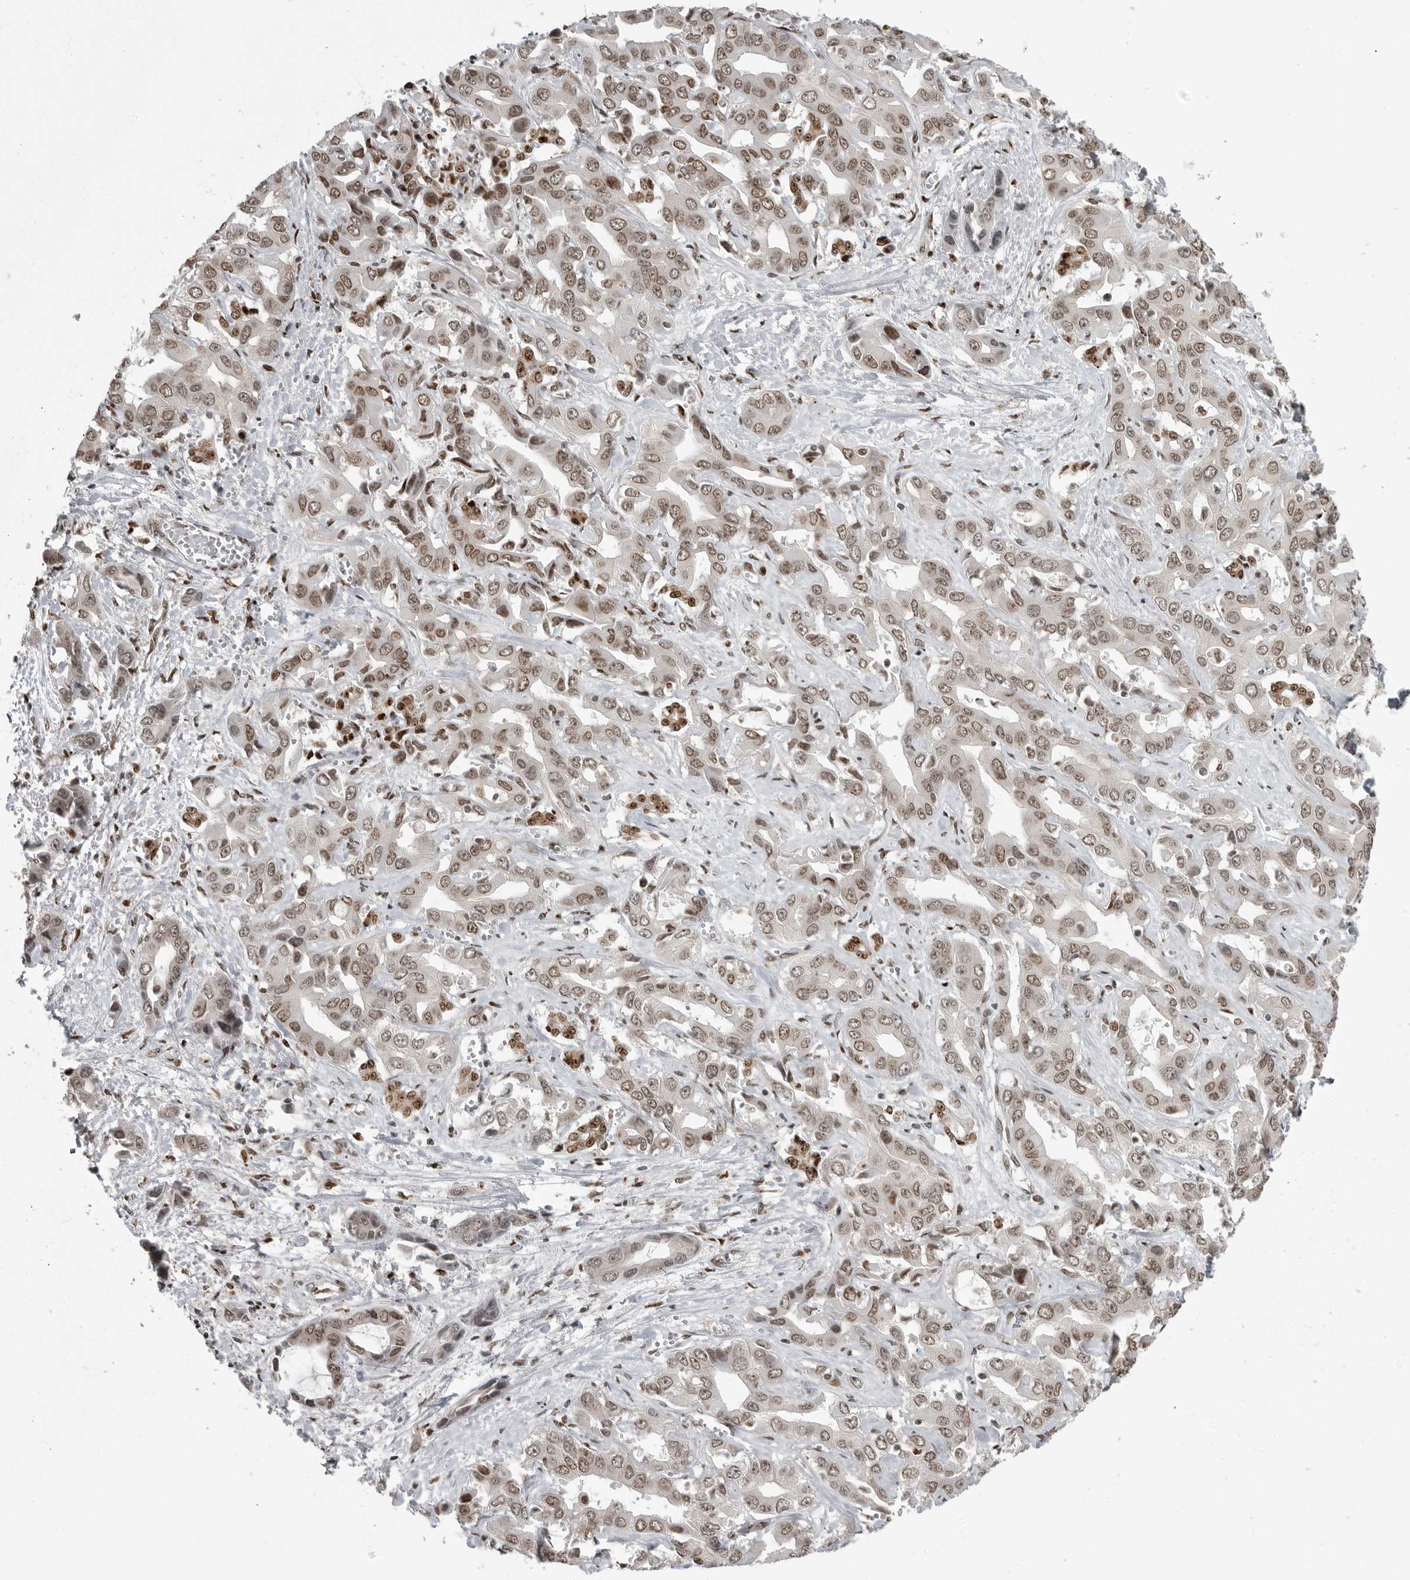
{"staining": {"intensity": "moderate", "quantity": ">75%", "location": "nuclear"}, "tissue": "liver cancer", "cell_type": "Tumor cells", "image_type": "cancer", "snomed": [{"axis": "morphology", "description": "Cholangiocarcinoma"}, {"axis": "topography", "description": "Liver"}], "caption": "Brown immunohistochemical staining in human liver cholangiocarcinoma shows moderate nuclear expression in about >75% of tumor cells. (DAB (3,3'-diaminobenzidine) IHC, brown staining for protein, blue staining for nuclei).", "gene": "YAF2", "patient": {"sex": "female", "age": 52}}